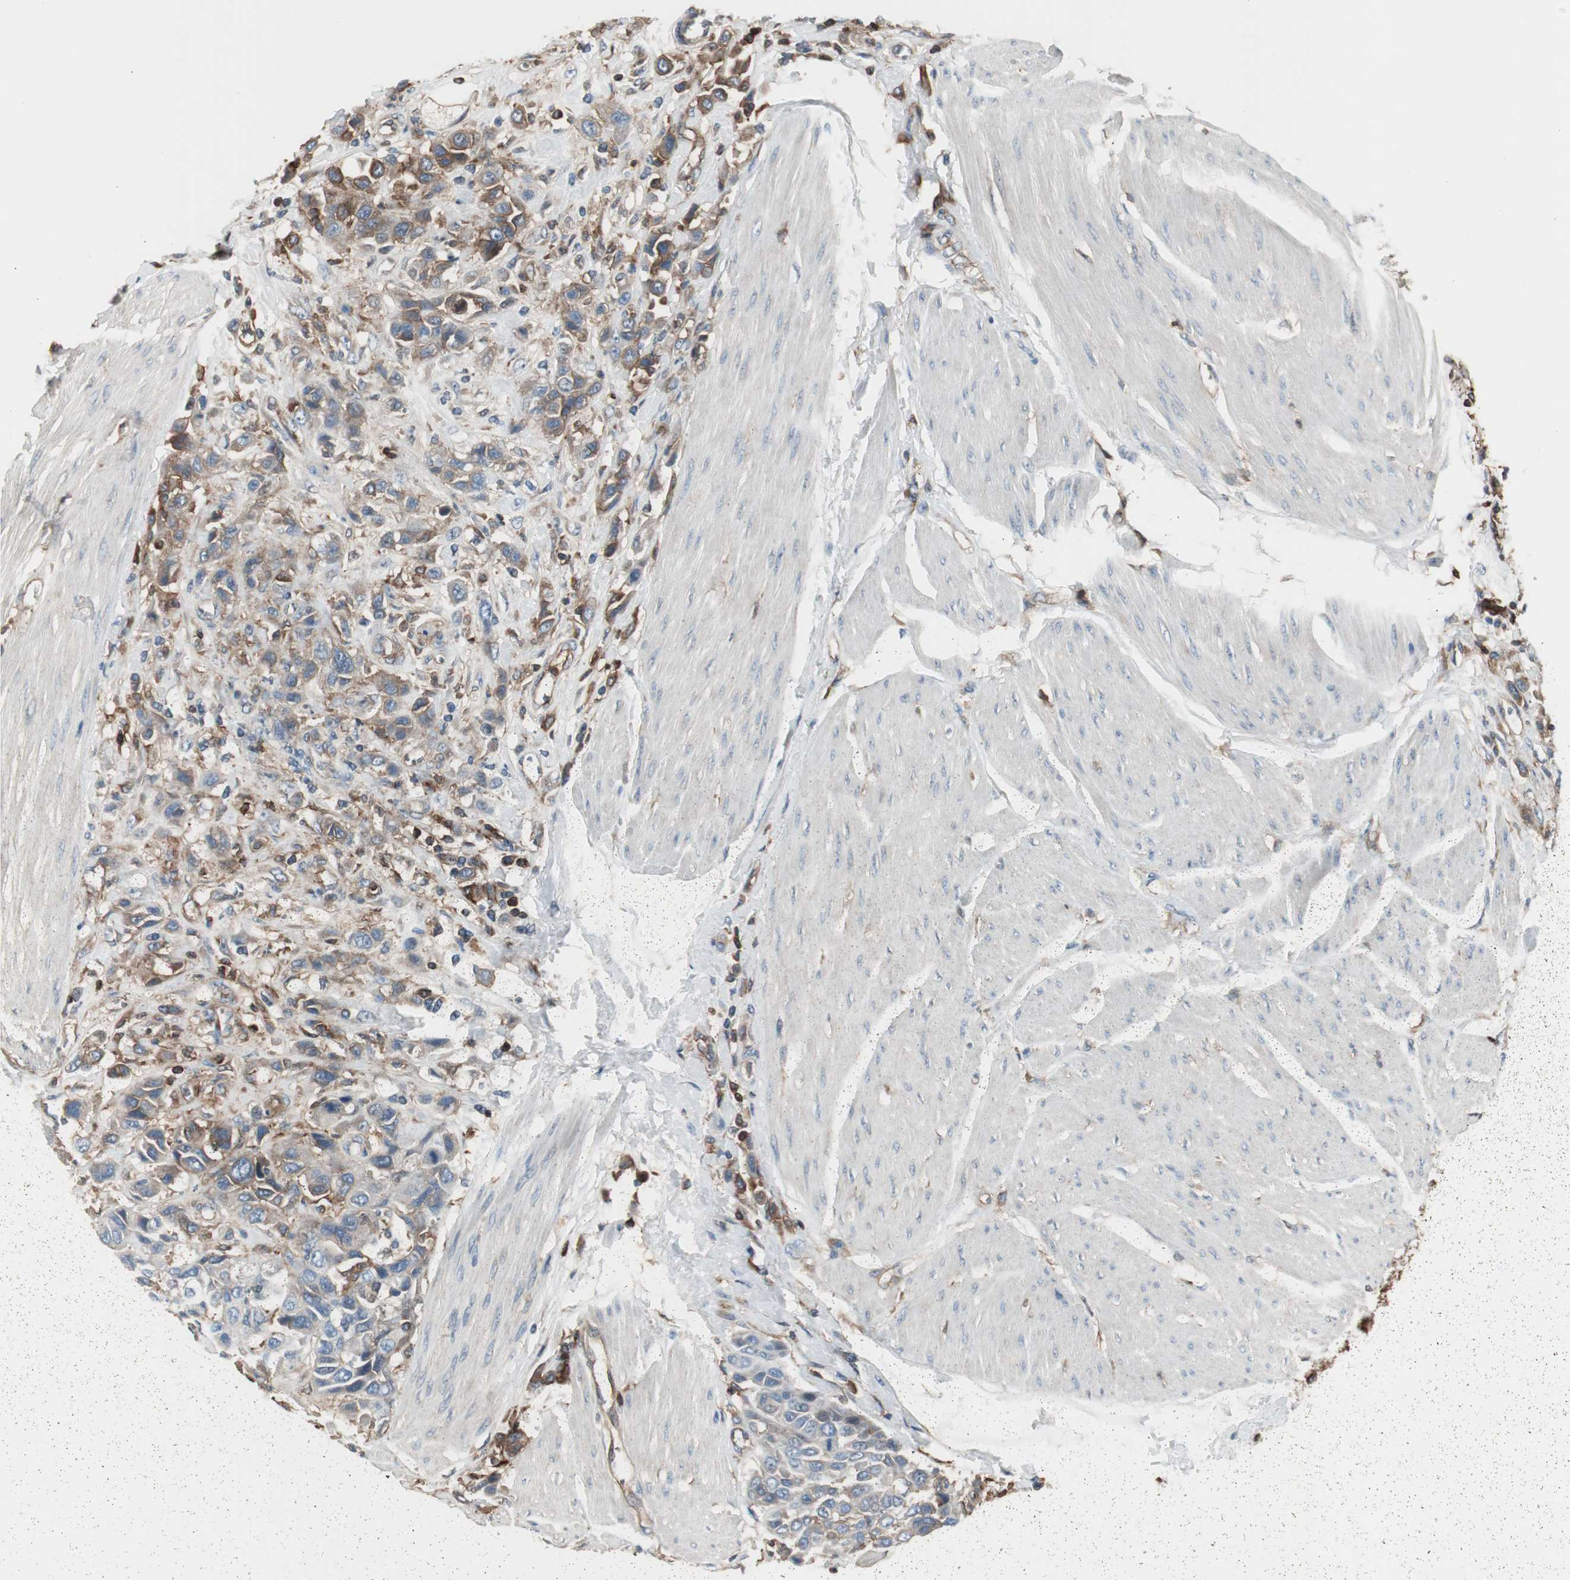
{"staining": {"intensity": "moderate", "quantity": ">75%", "location": "cytoplasmic/membranous"}, "tissue": "urothelial cancer", "cell_type": "Tumor cells", "image_type": "cancer", "snomed": [{"axis": "morphology", "description": "Urothelial carcinoma, High grade"}, {"axis": "topography", "description": "Urinary bladder"}], "caption": "Urothelial cancer stained for a protein (brown) shows moderate cytoplasmic/membranous positive staining in about >75% of tumor cells.", "gene": "B2M", "patient": {"sex": "male", "age": 50}}